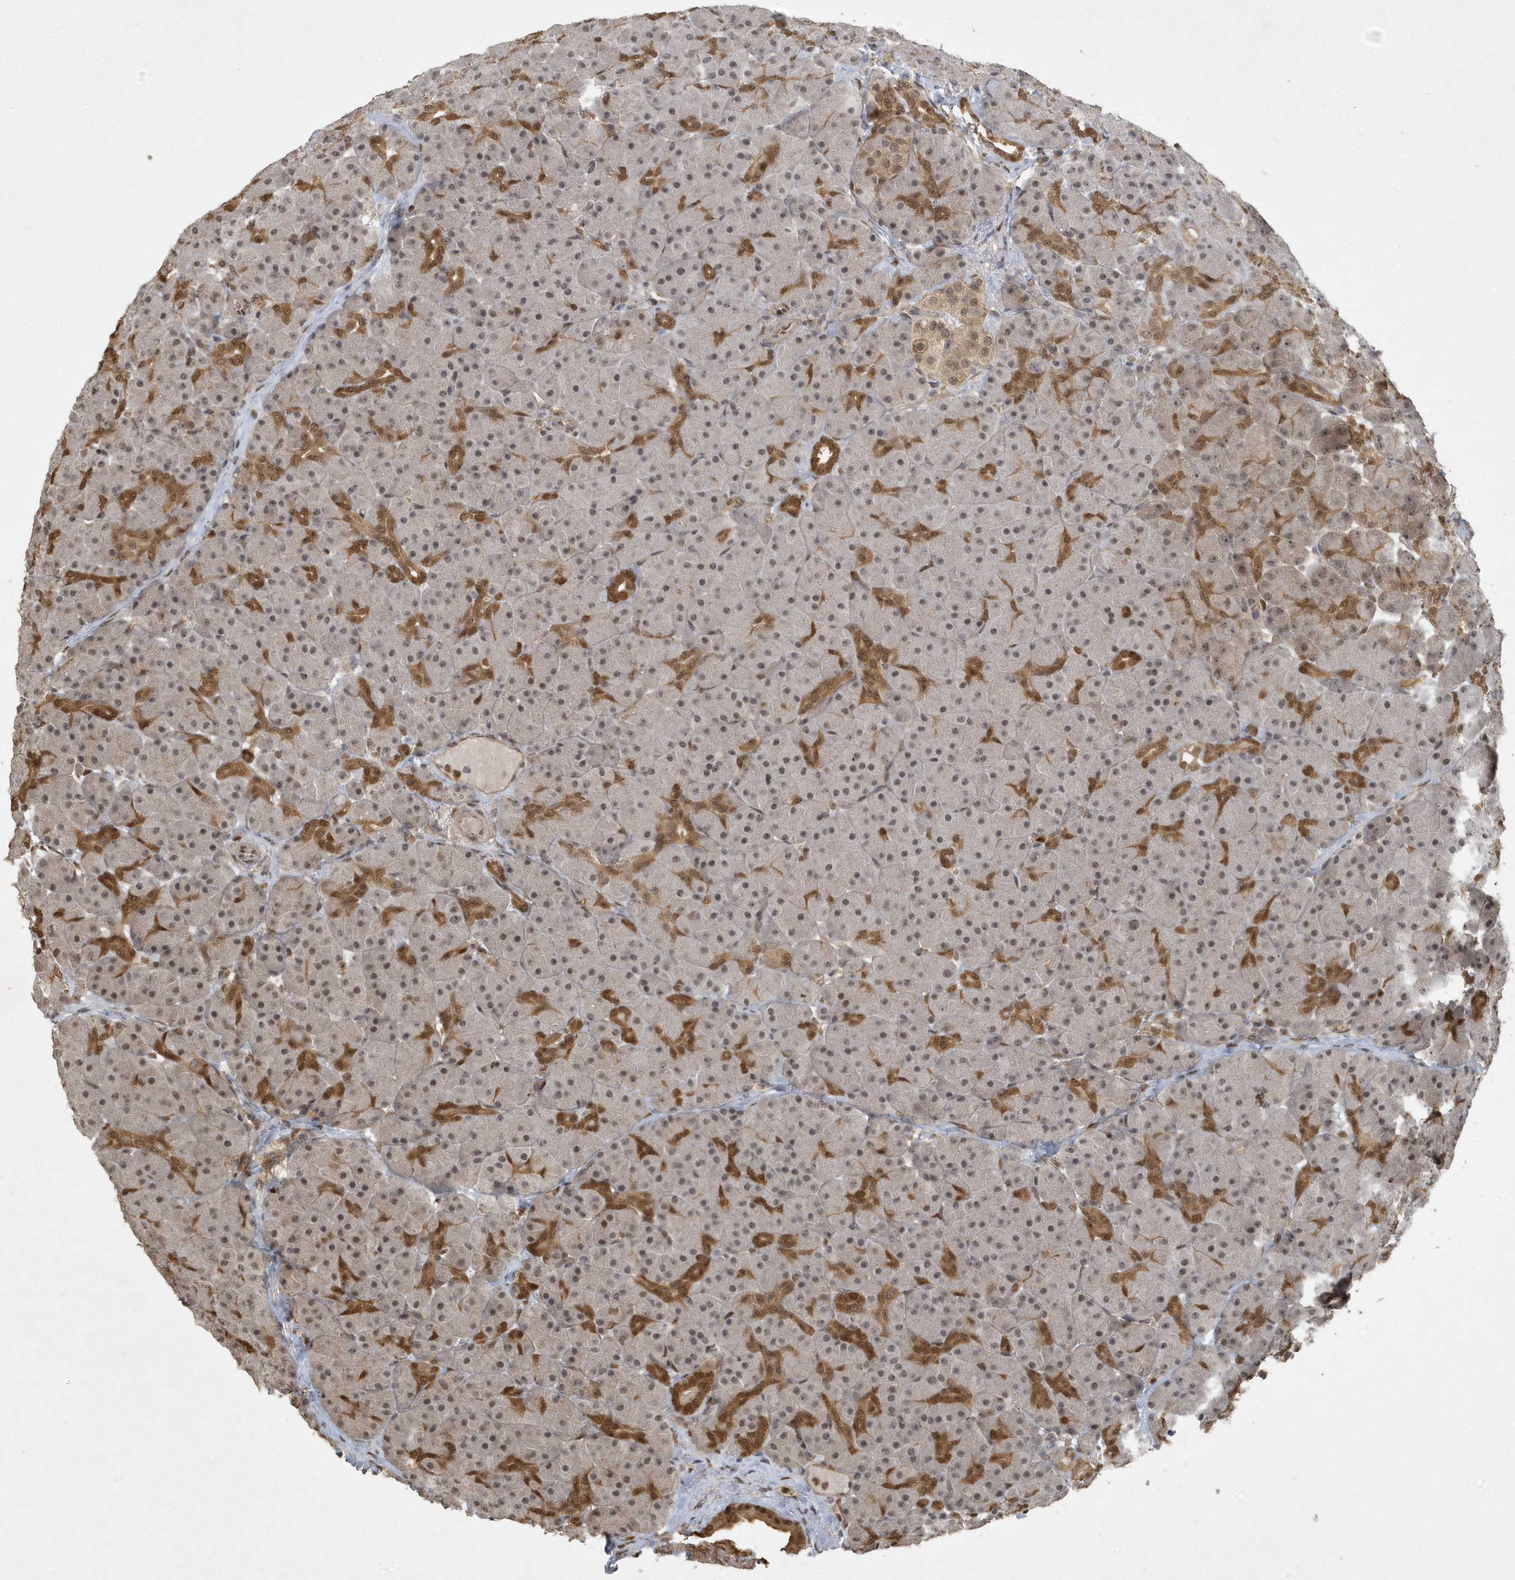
{"staining": {"intensity": "strong", "quantity": "<25%", "location": "cytoplasmic/membranous,nuclear"}, "tissue": "pancreas", "cell_type": "Exocrine glandular cells", "image_type": "normal", "snomed": [{"axis": "morphology", "description": "Normal tissue, NOS"}, {"axis": "topography", "description": "Pancreas"}], "caption": "This is an image of immunohistochemistry (IHC) staining of benign pancreas, which shows strong staining in the cytoplasmic/membranous,nuclear of exocrine glandular cells.", "gene": "HSPA1A", "patient": {"sex": "male", "age": 66}}